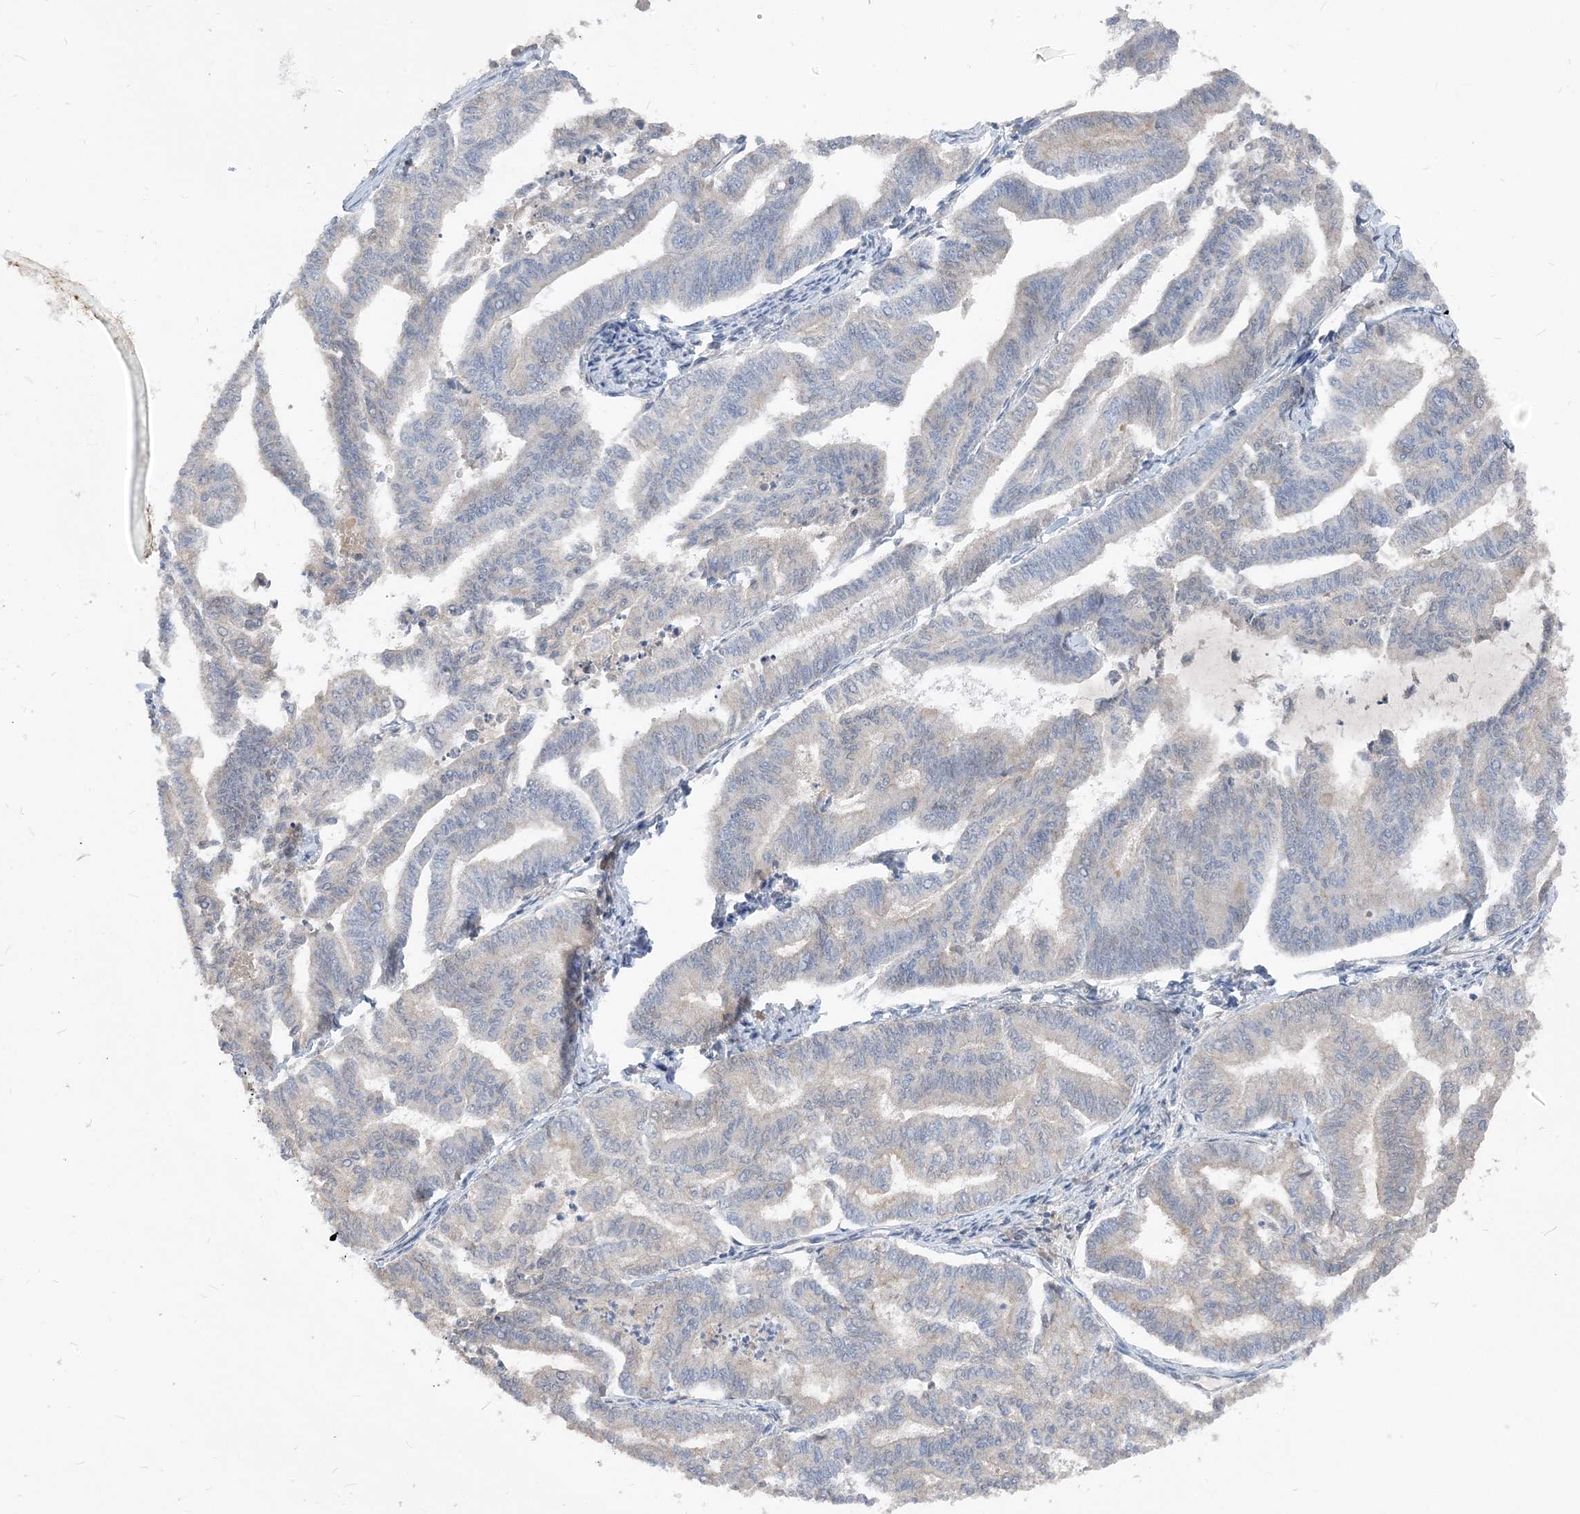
{"staining": {"intensity": "negative", "quantity": "none", "location": "none"}, "tissue": "endometrial cancer", "cell_type": "Tumor cells", "image_type": "cancer", "snomed": [{"axis": "morphology", "description": "Adenocarcinoma, NOS"}, {"axis": "topography", "description": "Endometrium"}], "caption": "A high-resolution image shows IHC staining of endometrial adenocarcinoma, which exhibits no significant expression in tumor cells.", "gene": "NCOA7", "patient": {"sex": "female", "age": 79}}